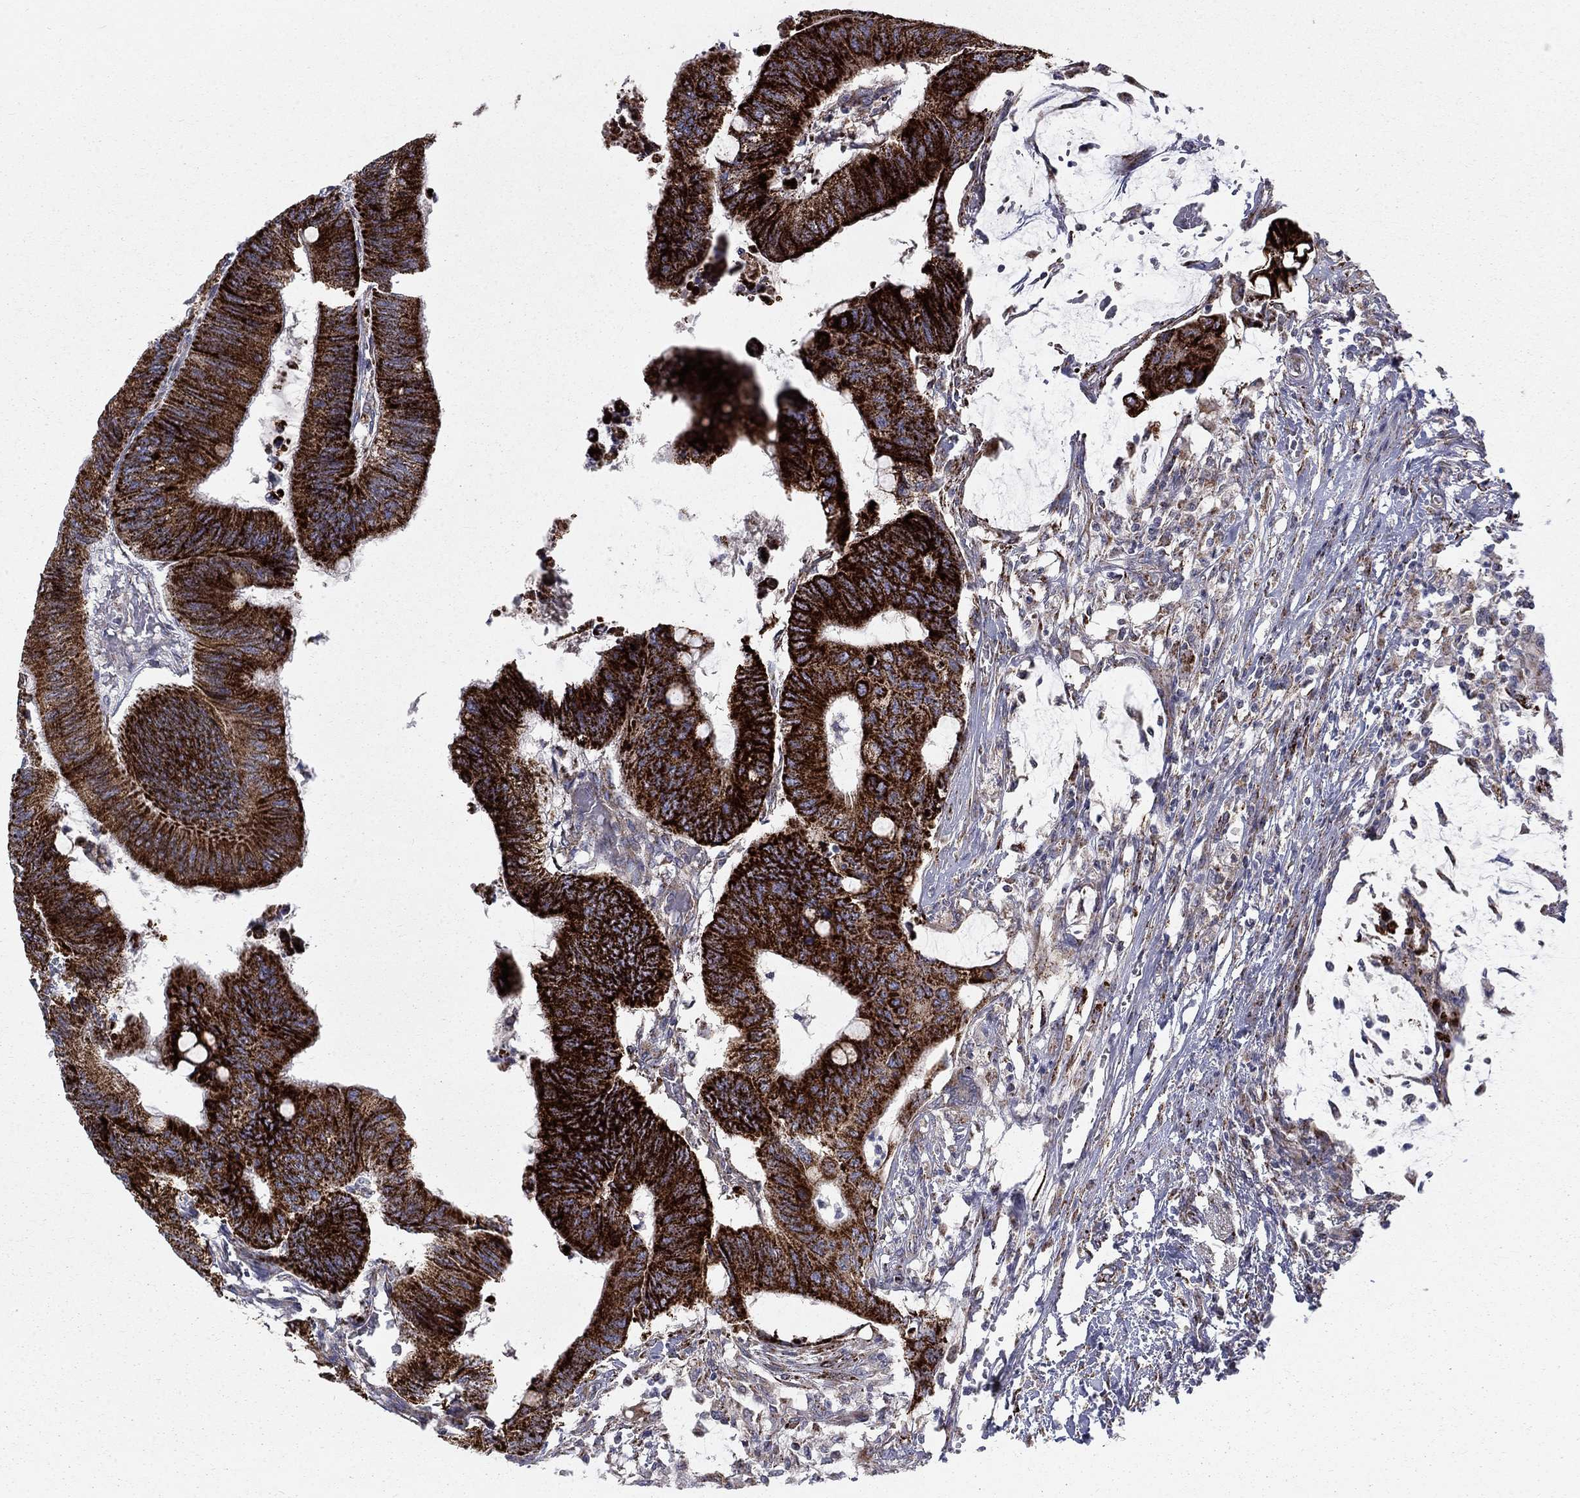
{"staining": {"intensity": "strong", "quantity": ">75%", "location": "cytoplasmic/membranous"}, "tissue": "colorectal cancer", "cell_type": "Tumor cells", "image_type": "cancer", "snomed": [{"axis": "morphology", "description": "Normal tissue, NOS"}, {"axis": "morphology", "description": "Adenocarcinoma, NOS"}, {"axis": "topography", "description": "Rectum"}, {"axis": "topography", "description": "Peripheral nerve tissue"}], "caption": "Tumor cells reveal strong cytoplasmic/membranous staining in approximately >75% of cells in colorectal cancer (adenocarcinoma).", "gene": "ALDH1B1", "patient": {"sex": "male", "age": 92}}